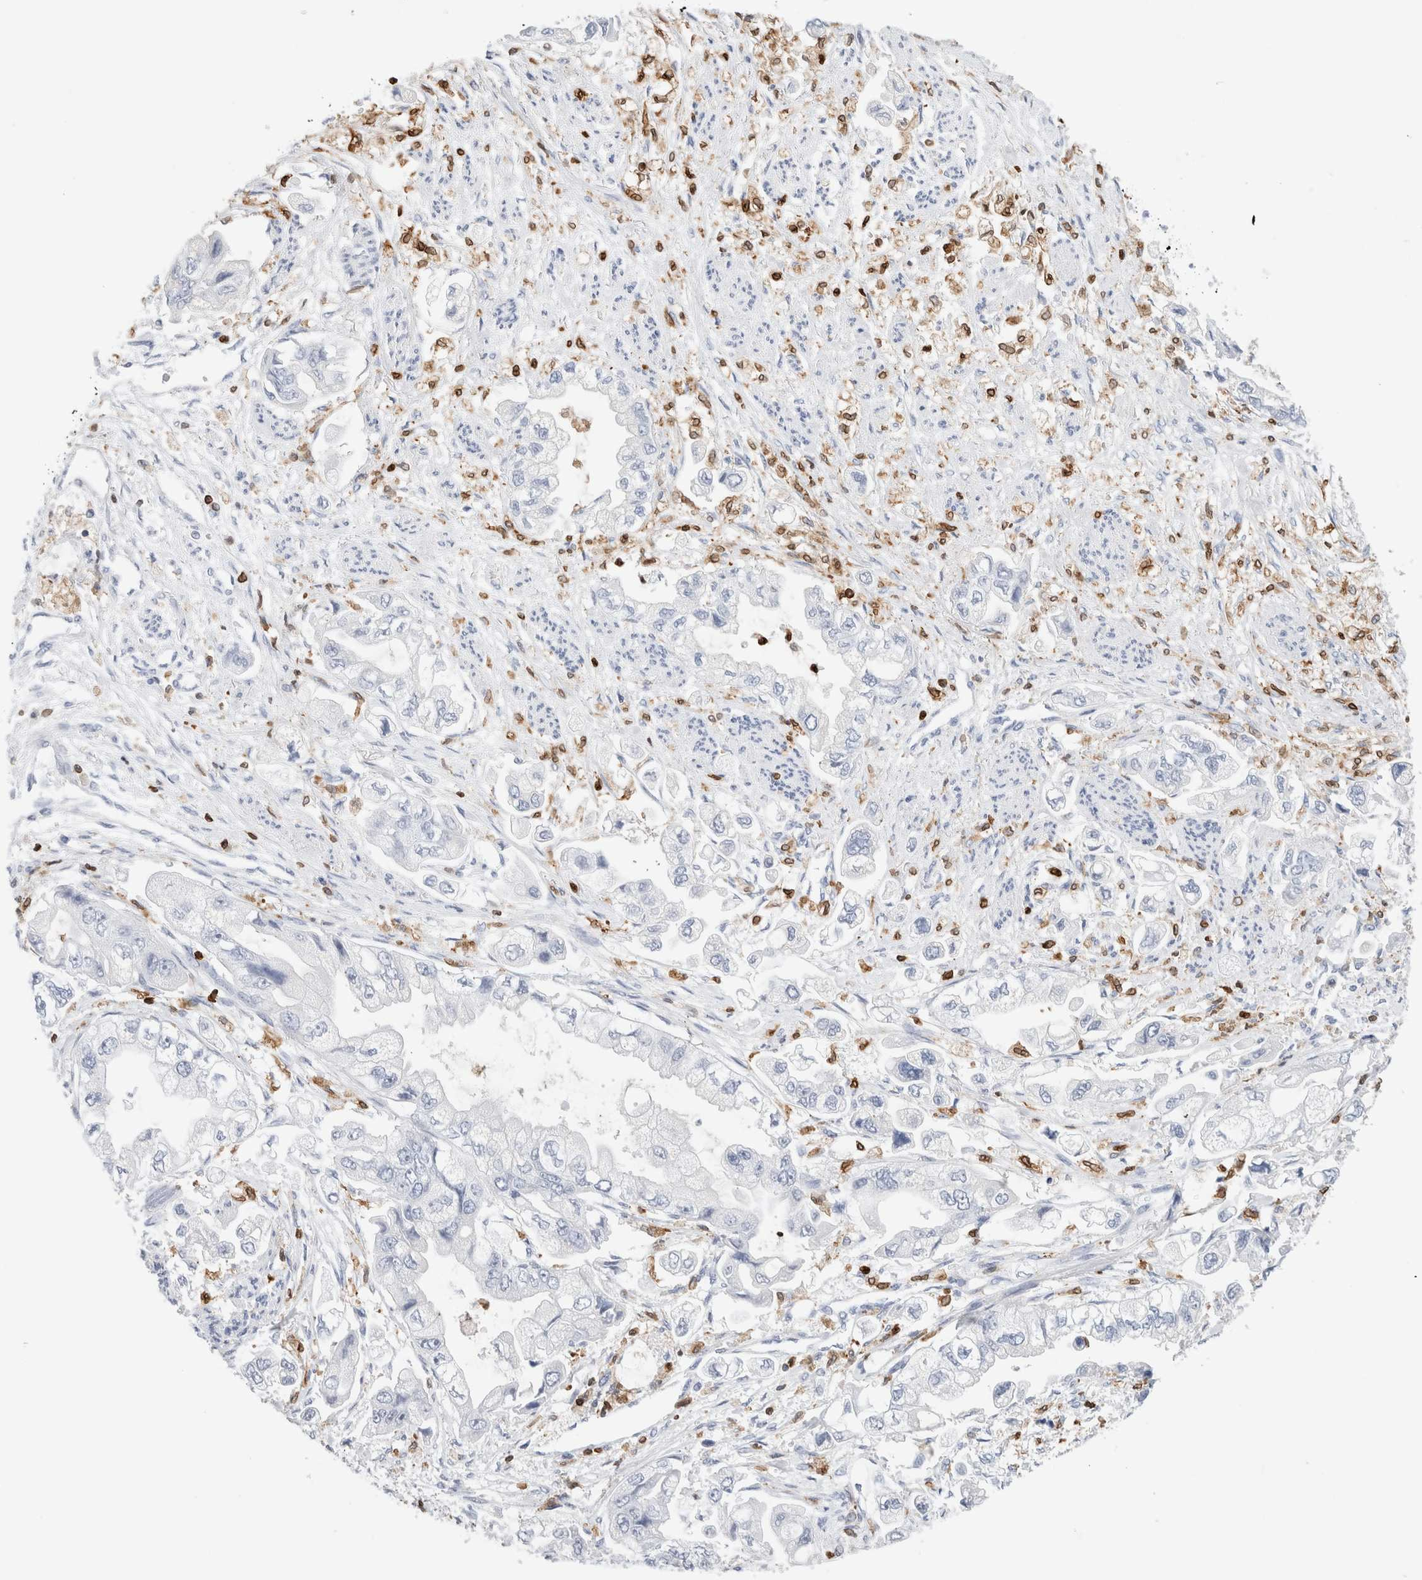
{"staining": {"intensity": "negative", "quantity": "none", "location": "none"}, "tissue": "stomach cancer", "cell_type": "Tumor cells", "image_type": "cancer", "snomed": [{"axis": "morphology", "description": "Adenocarcinoma, NOS"}, {"axis": "topography", "description": "Stomach"}], "caption": "Image shows no significant protein staining in tumor cells of stomach cancer (adenocarcinoma).", "gene": "ALOX5AP", "patient": {"sex": "male", "age": 62}}